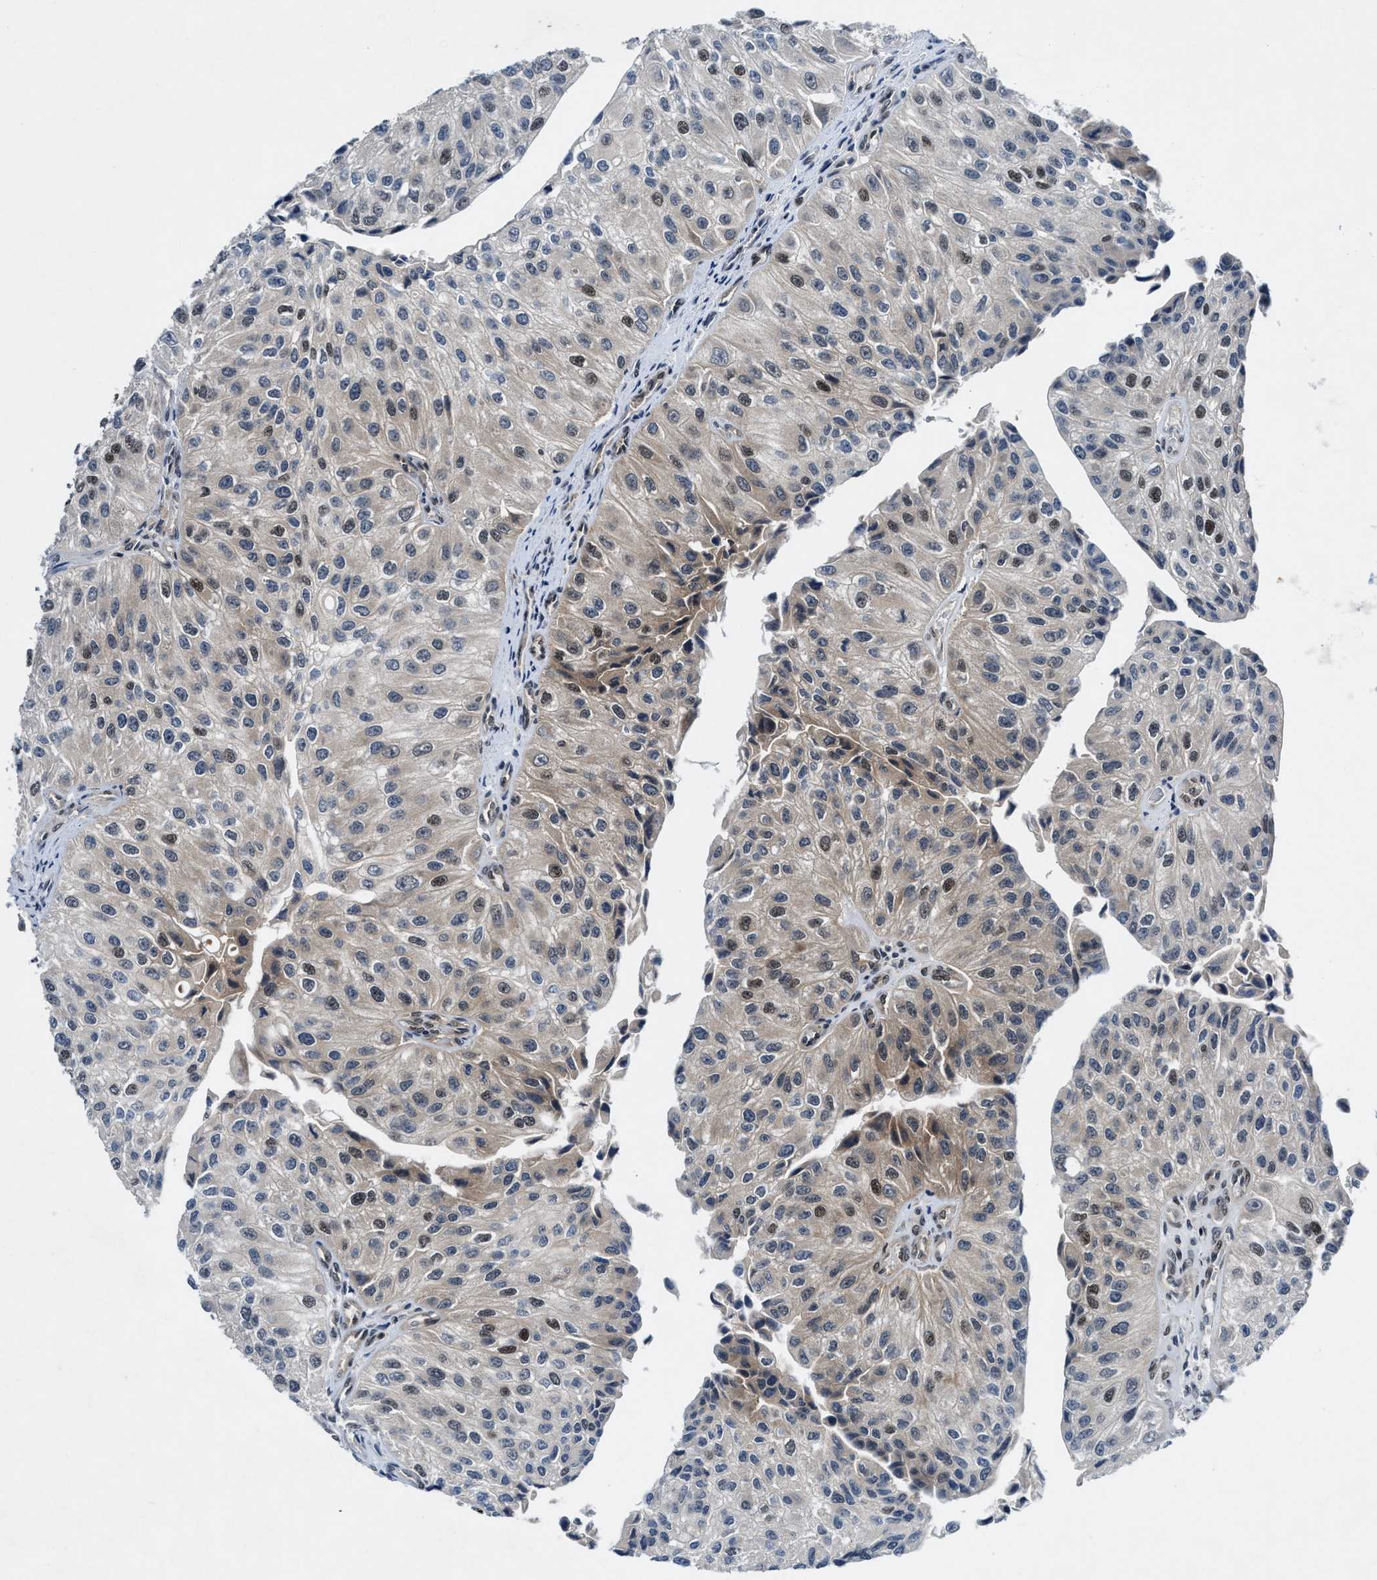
{"staining": {"intensity": "moderate", "quantity": "25%-75%", "location": "cytoplasmic/membranous,nuclear"}, "tissue": "urothelial cancer", "cell_type": "Tumor cells", "image_type": "cancer", "snomed": [{"axis": "morphology", "description": "Urothelial carcinoma, High grade"}, {"axis": "topography", "description": "Kidney"}, {"axis": "topography", "description": "Urinary bladder"}], "caption": "This micrograph exhibits immunohistochemistry (IHC) staining of human high-grade urothelial carcinoma, with medium moderate cytoplasmic/membranous and nuclear staining in approximately 25%-75% of tumor cells.", "gene": "NCOA1", "patient": {"sex": "male", "age": 77}}